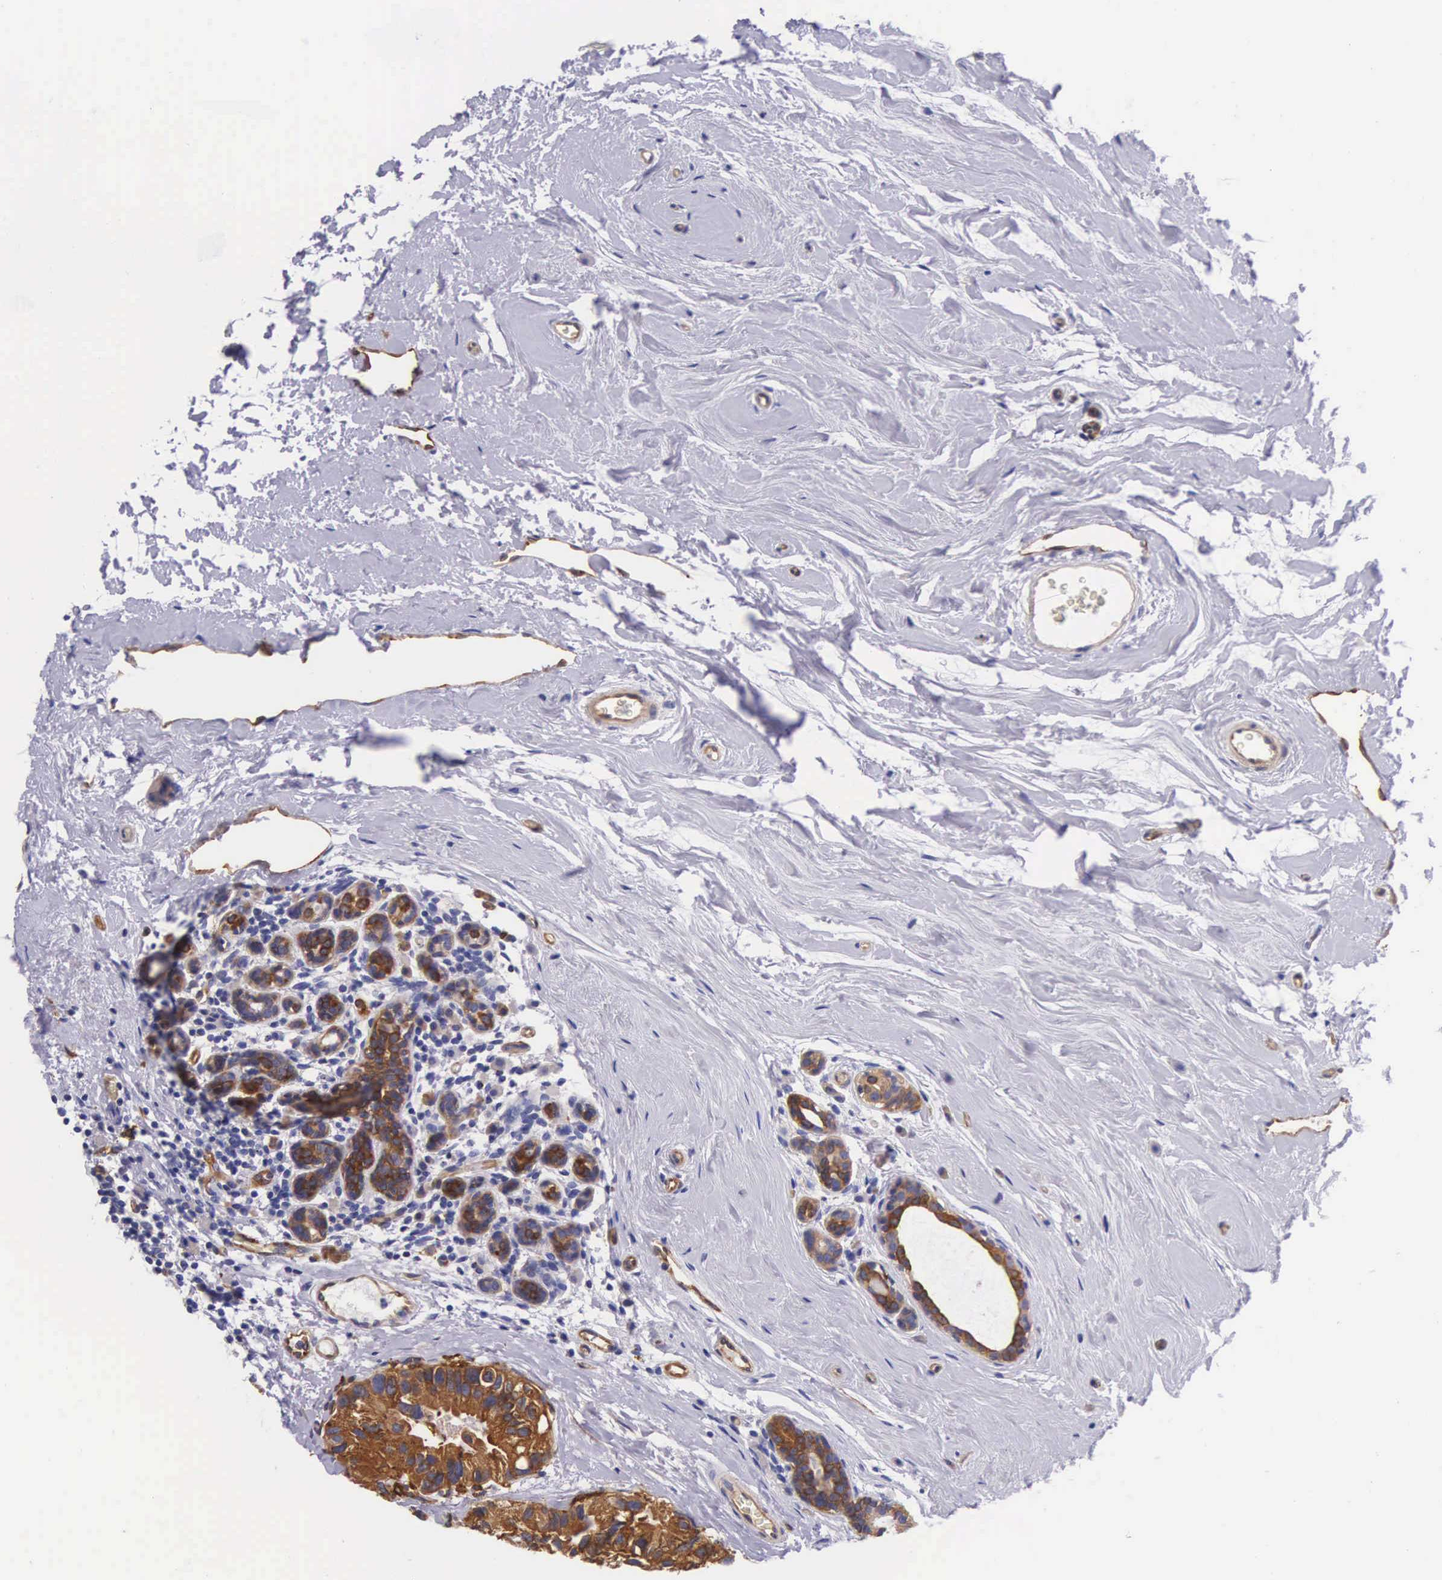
{"staining": {"intensity": "strong", "quantity": ">75%", "location": "cytoplasmic/membranous"}, "tissue": "breast cancer", "cell_type": "Tumor cells", "image_type": "cancer", "snomed": [{"axis": "morphology", "description": "Duct carcinoma"}, {"axis": "topography", "description": "Breast"}], "caption": "Brown immunohistochemical staining in human breast cancer displays strong cytoplasmic/membranous positivity in about >75% of tumor cells.", "gene": "BCAR1", "patient": {"sex": "female", "age": 69}}